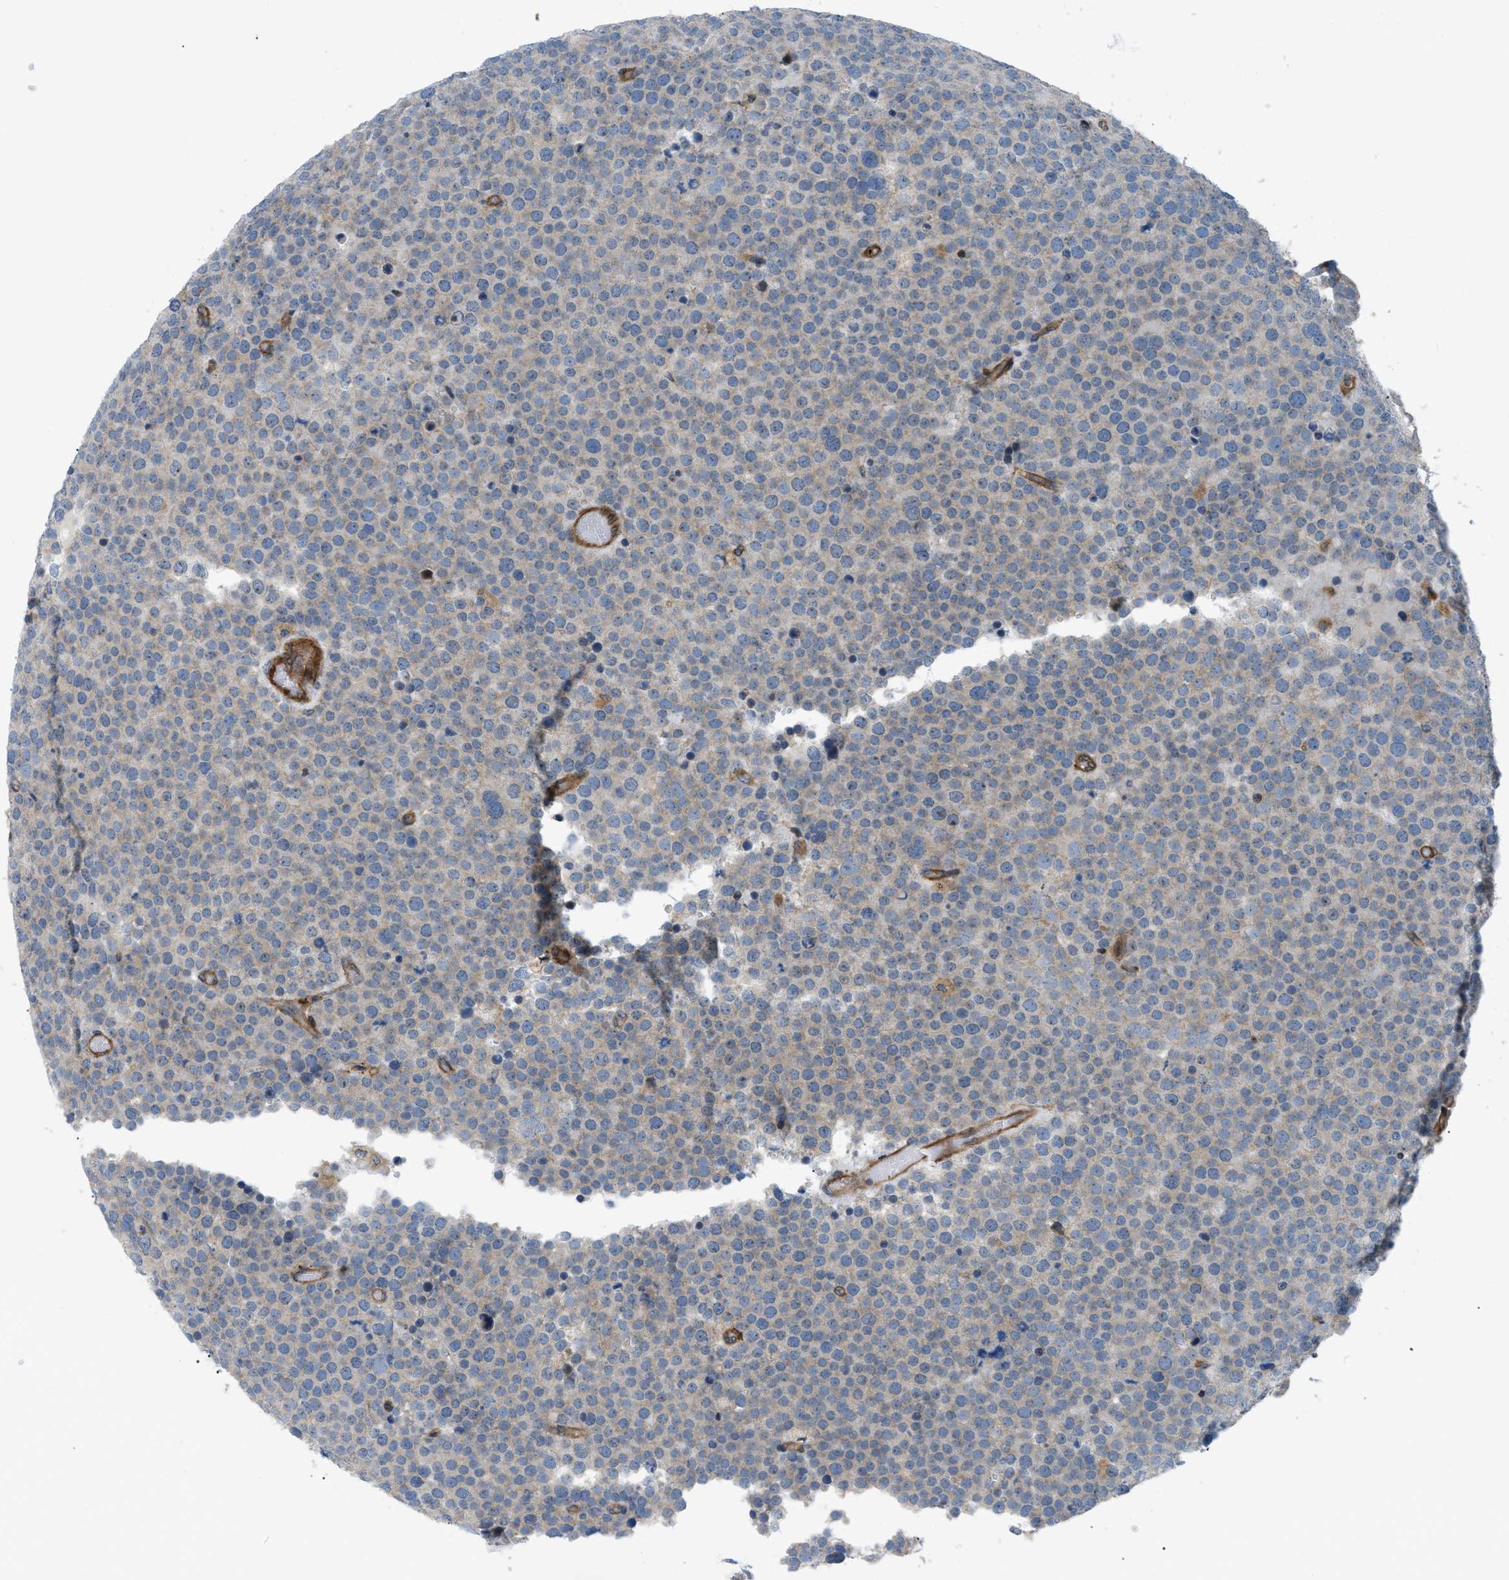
{"staining": {"intensity": "weak", "quantity": "<25%", "location": "cytoplasmic/membranous"}, "tissue": "testis cancer", "cell_type": "Tumor cells", "image_type": "cancer", "snomed": [{"axis": "morphology", "description": "Normal tissue, NOS"}, {"axis": "morphology", "description": "Seminoma, NOS"}, {"axis": "topography", "description": "Testis"}], "caption": "Tumor cells are negative for protein expression in human seminoma (testis). (DAB IHC visualized using brightfield microscopy, high magnification).", "gene": "ATP2A3", "patient": {"sex": "male", "age": 71}}